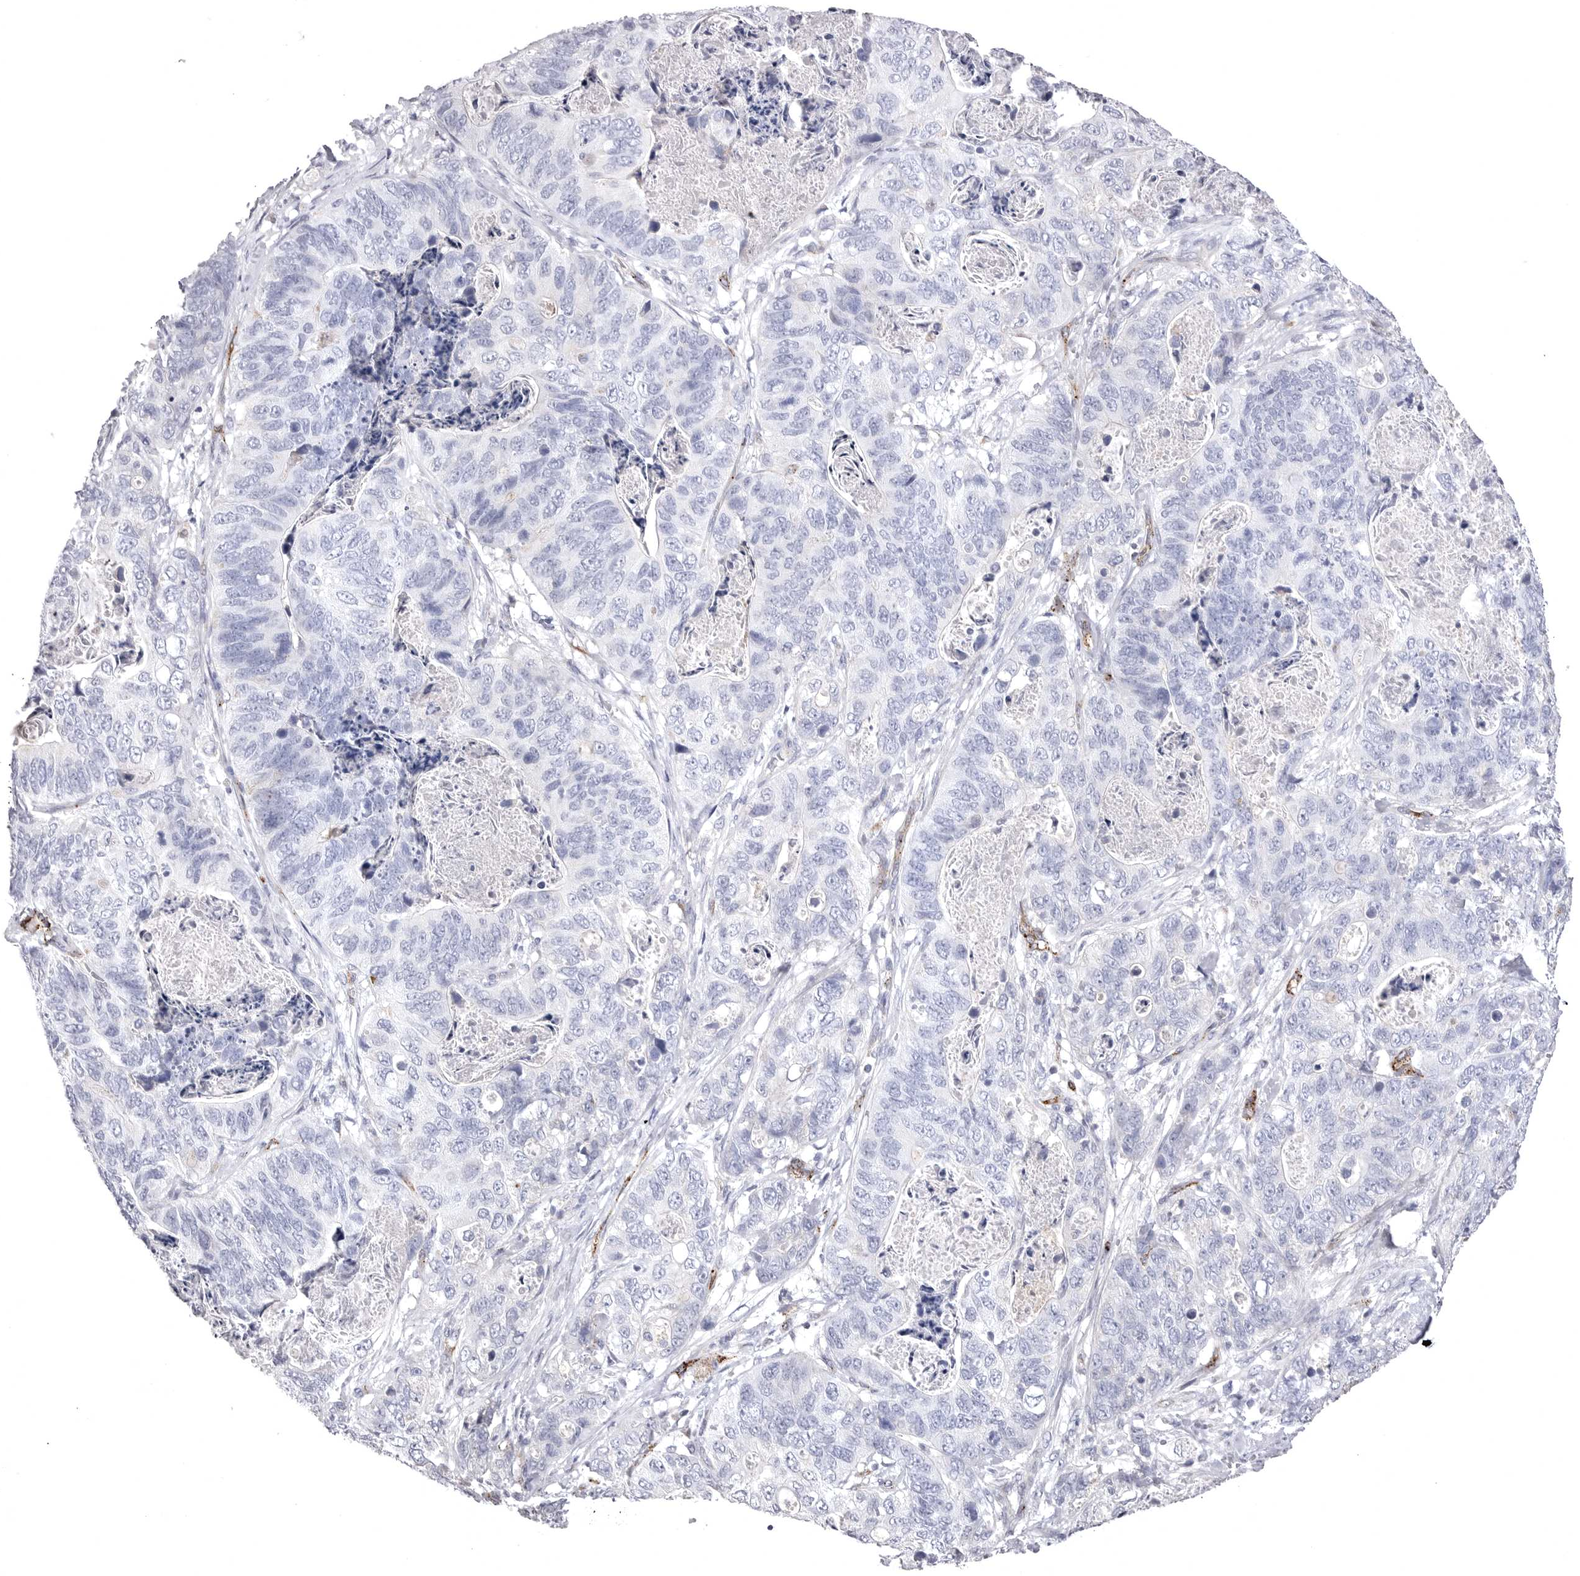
{"staining": {"intensity": "negative", "quantity": "none", "location": "none"}, "tissue": "stomach cancer", "cell_type": "Tumor cells", "image_type": "cancer", "snomed": [{"axis": "morphology", "description": "Normal tissue, NOS"}, {"axis": "morphology", "description": "Adenocarcinoma, NOS"}, {"axis": "topography", "description": "Stomach"}], "caption": "Immunohistochemistry (IHC) of human stomach adenocarcinoma shows no staining in tumor cells.", "gene": "PSPN", "patient": {"sex": "female", "age": 89}}